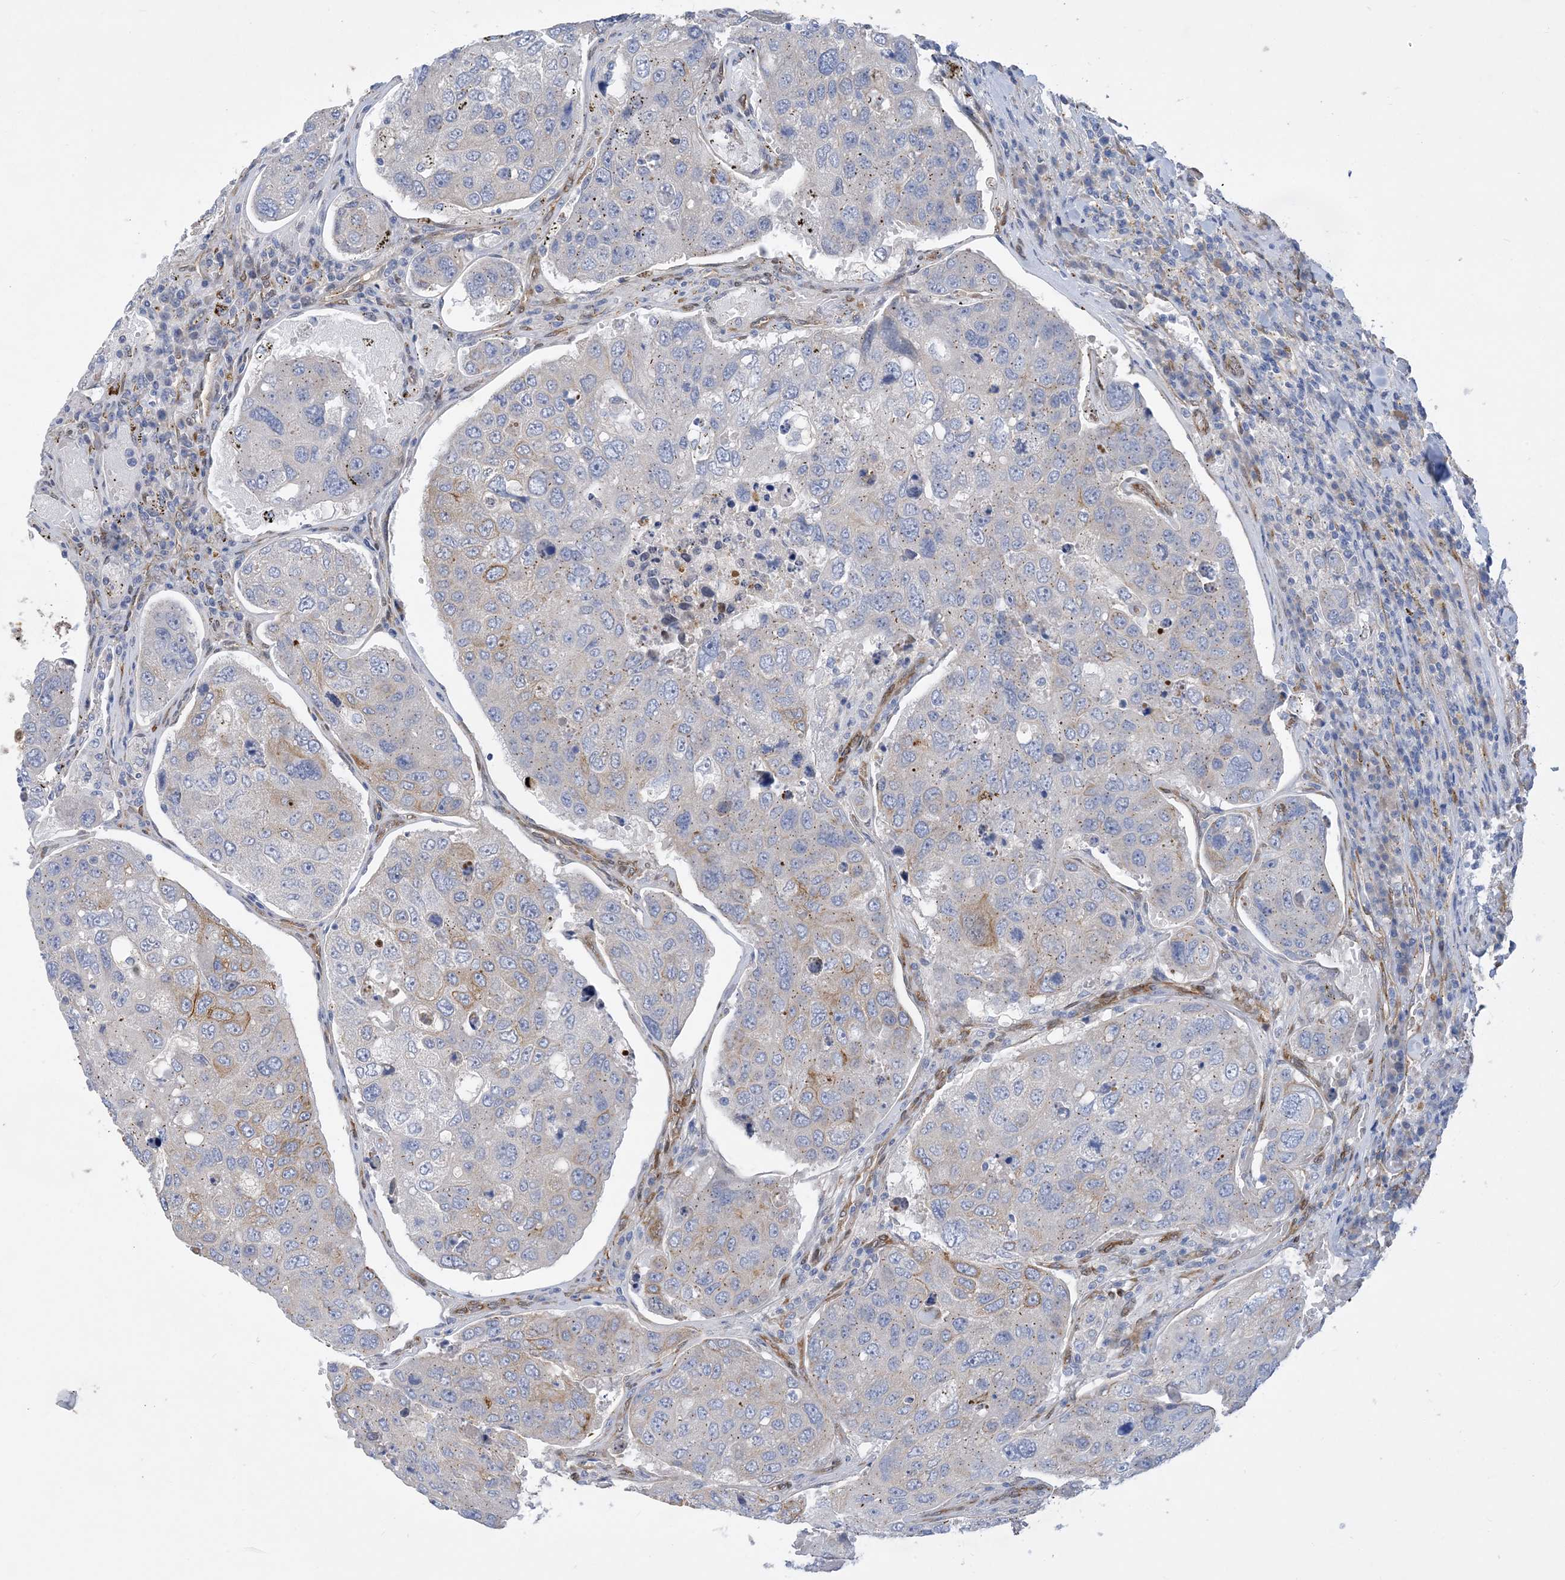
{"staining": {"intensity": "weak", "quantity": "<25%", "location": "cytoplasmic/membranous"}, "tissue": "urothelial cancer", "cell_type": "Tumor cells", "image_type": "cancer", "snomed": [{"axis": "morphology", "description": "Urothelial carcinoma, High grade"}, {"axis": "topography", "description": "Lymph node"}, {"axis": "topography", "description": "Urinary bladder"}], "caption": "A photomicrograph of high-grade urothelial carcinoma stained for a protein reveals no brown staining in tumor cells.", "gene": "RBMS3", "patient": {"sex": "male", "age": 51}}